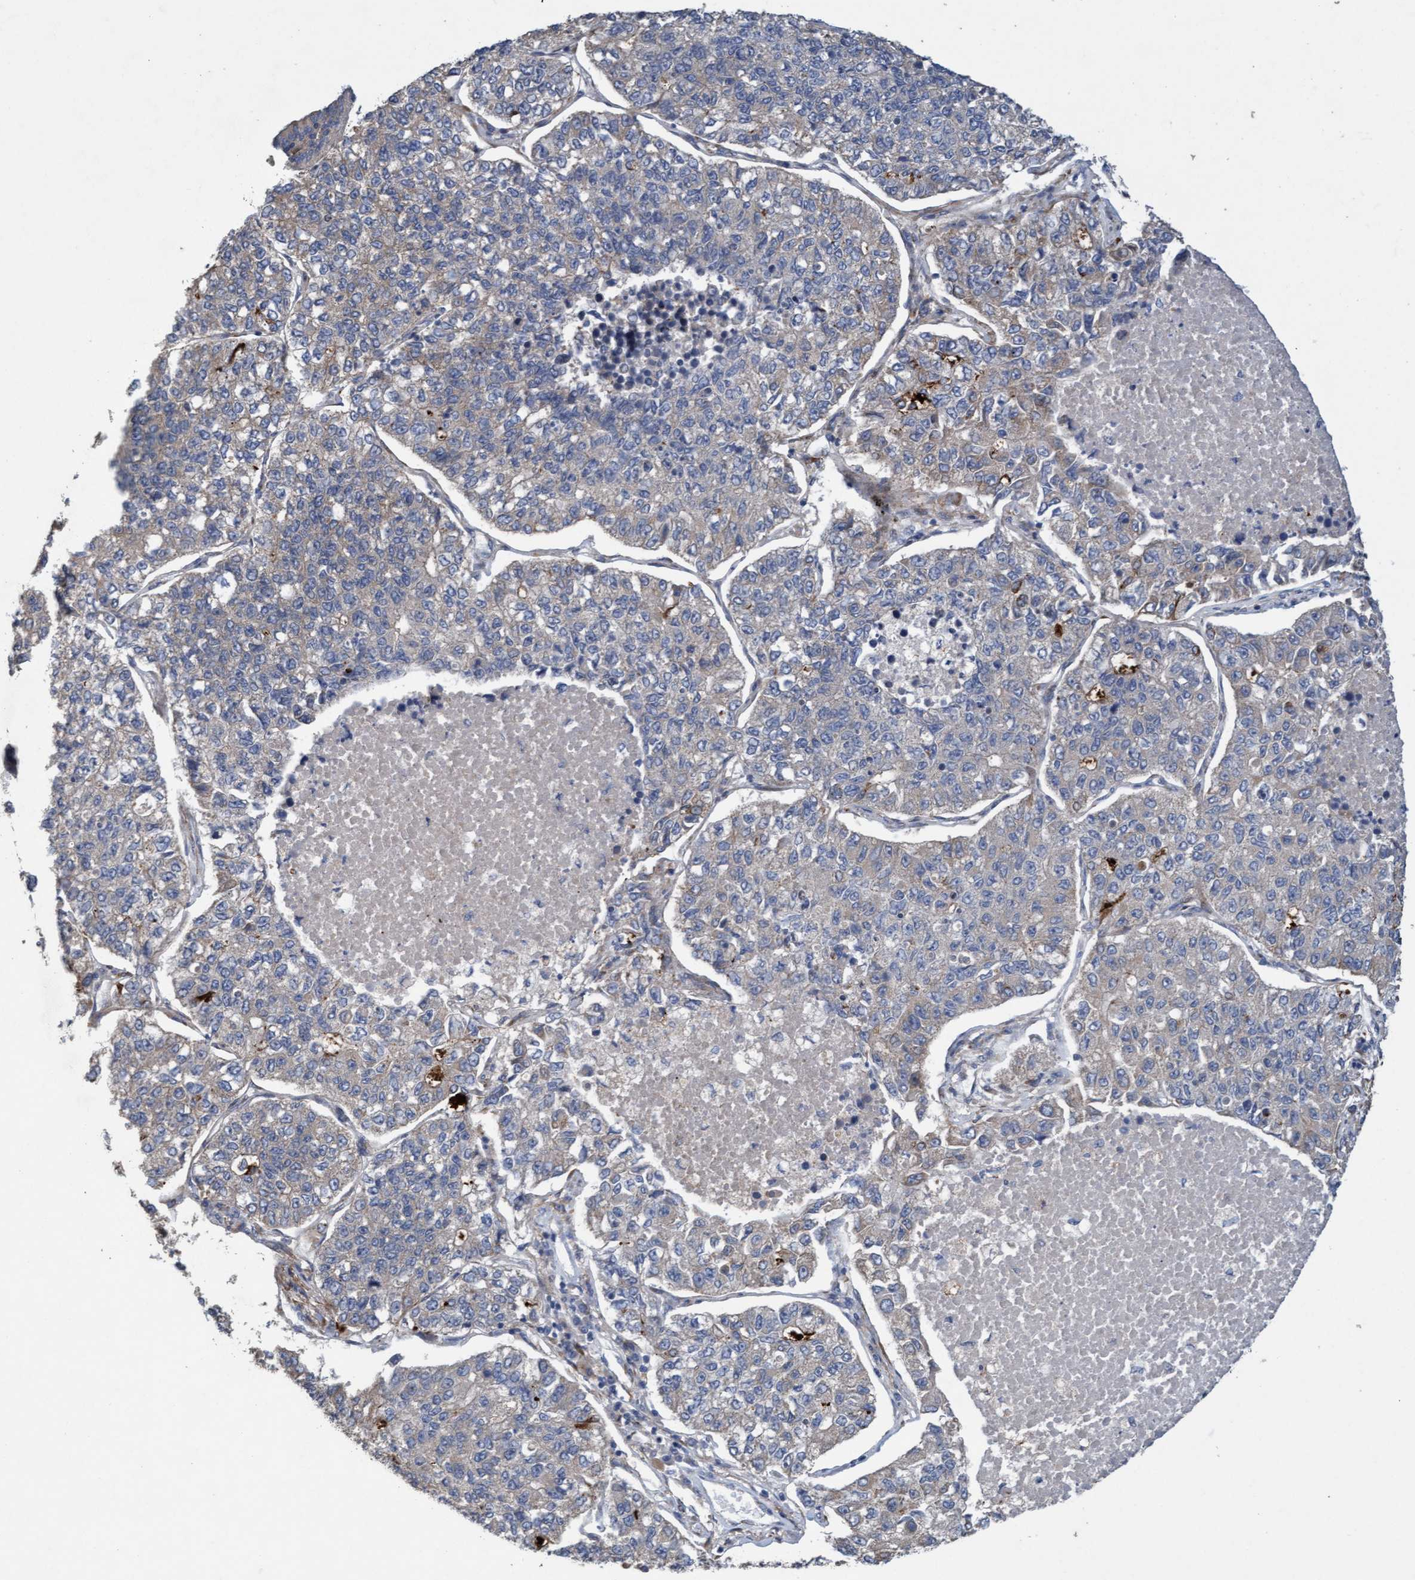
{"staining": {"intensity": "weak", "quantity": "<25%", "location": "cytoplasmic/membranous"}, "tissue": "lung cancer", "cell_type": "Tumor cells", "image_type": "cancer", "snomed": [{"axis": "morphology", "description": "Adenocarcinoma, NOS"}, {"axis": "topography", "description": "Lung"}], "caption": "Human lung cancer stained for a protein using immunohistochemistry (IHC) demonstrates no expression in tumor cells.", "gene": "DDHD2", "patient": {"sex": "male", "age": 49}}